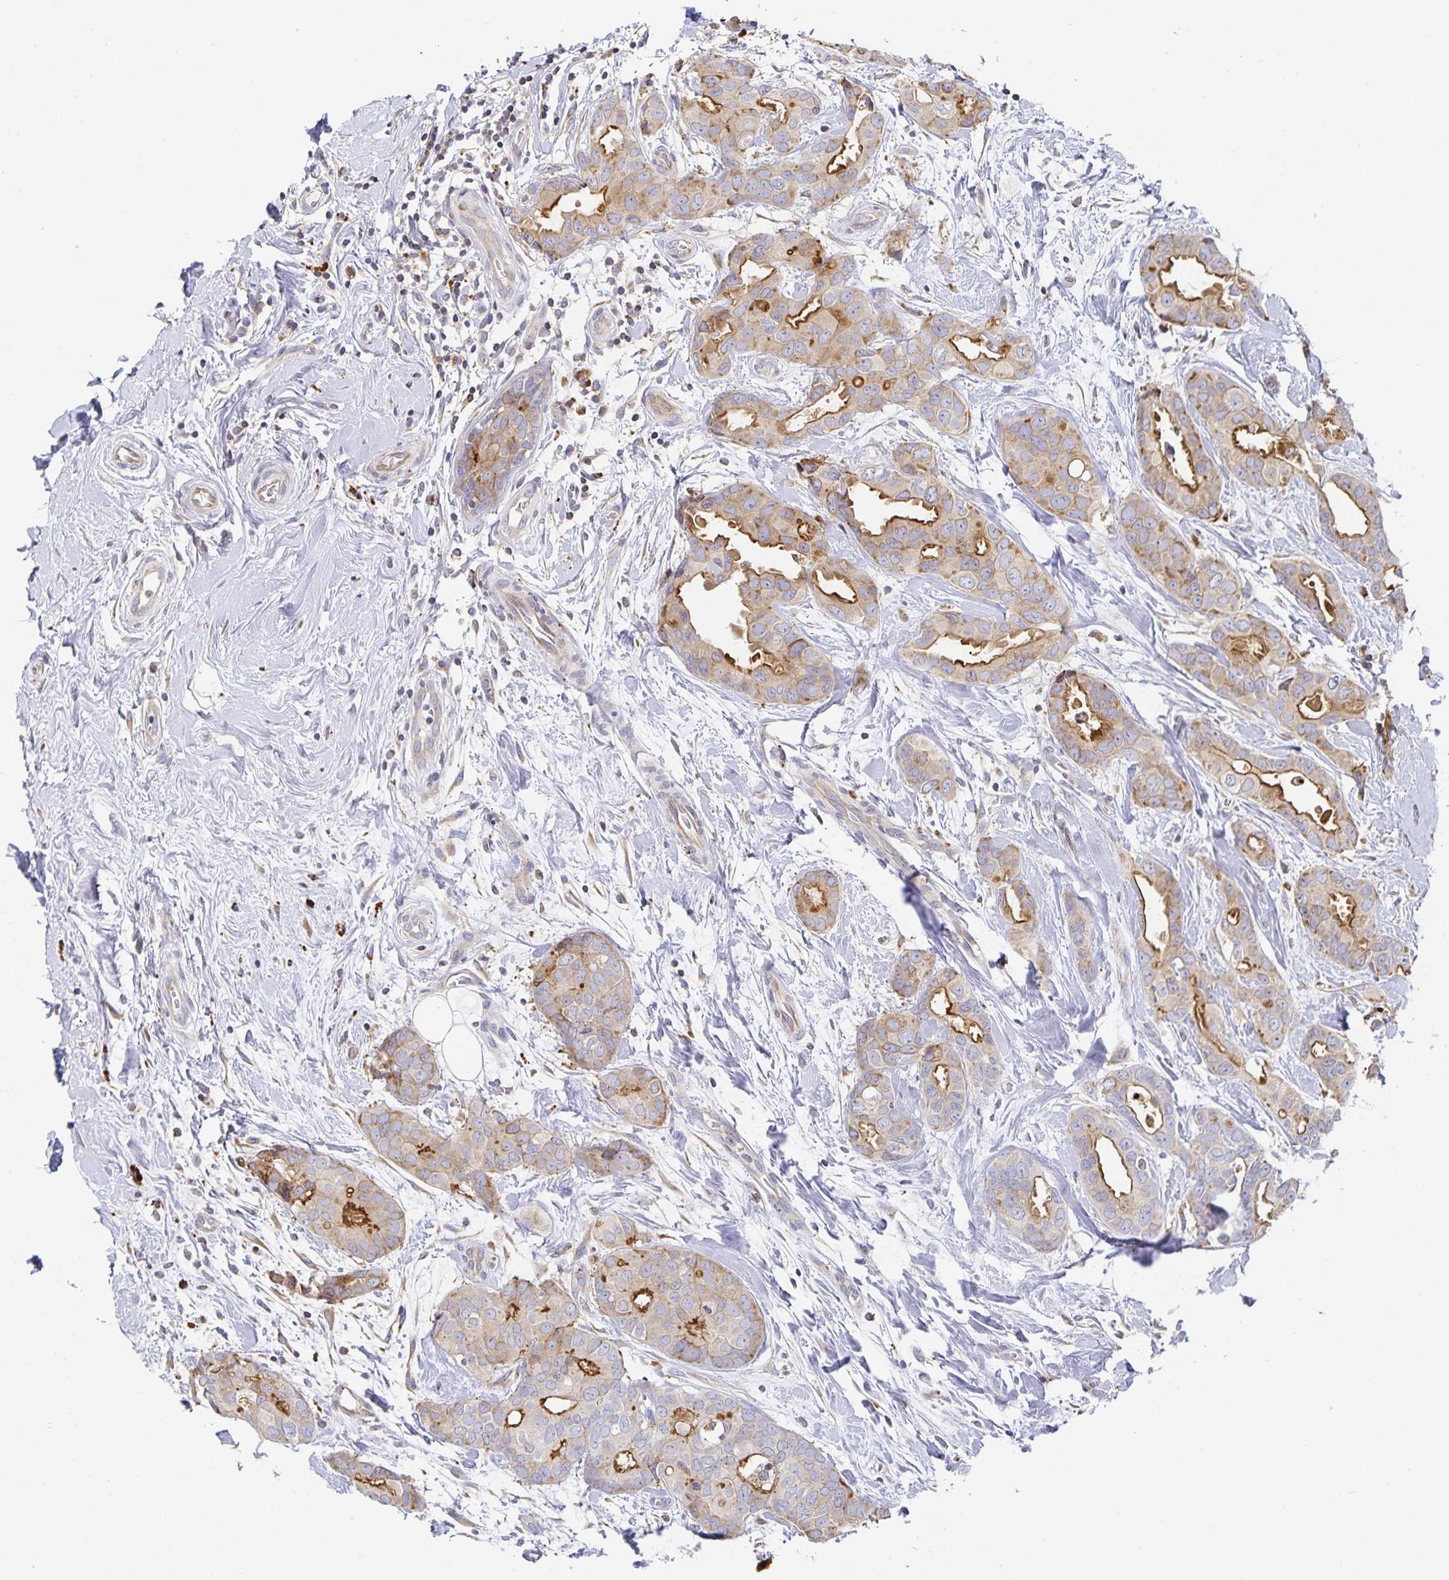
{"staining": {"intensity": "moderate", "quantity": "<25%", "location": "cytoplasmic/membranous"}, "tissue": "breast cancer", "cell_type": "Tumor cells", "image_type": "cancer", "snomed": [{"axis": "morphology", "description": "Duct carcinoma"}, {"axis": "topography", "description": "Breast"}], "caption": "This photomicrograph demonstrates immunohistochemistry (IHC) staining of human breast cancer (infiltrating ductal carcinoma), with low moderate cytoplasmic/membranous positivity in about <25% of tumor cells.", "gene": "NOMO1", "patient": {"sex": "female", "age": 45}}